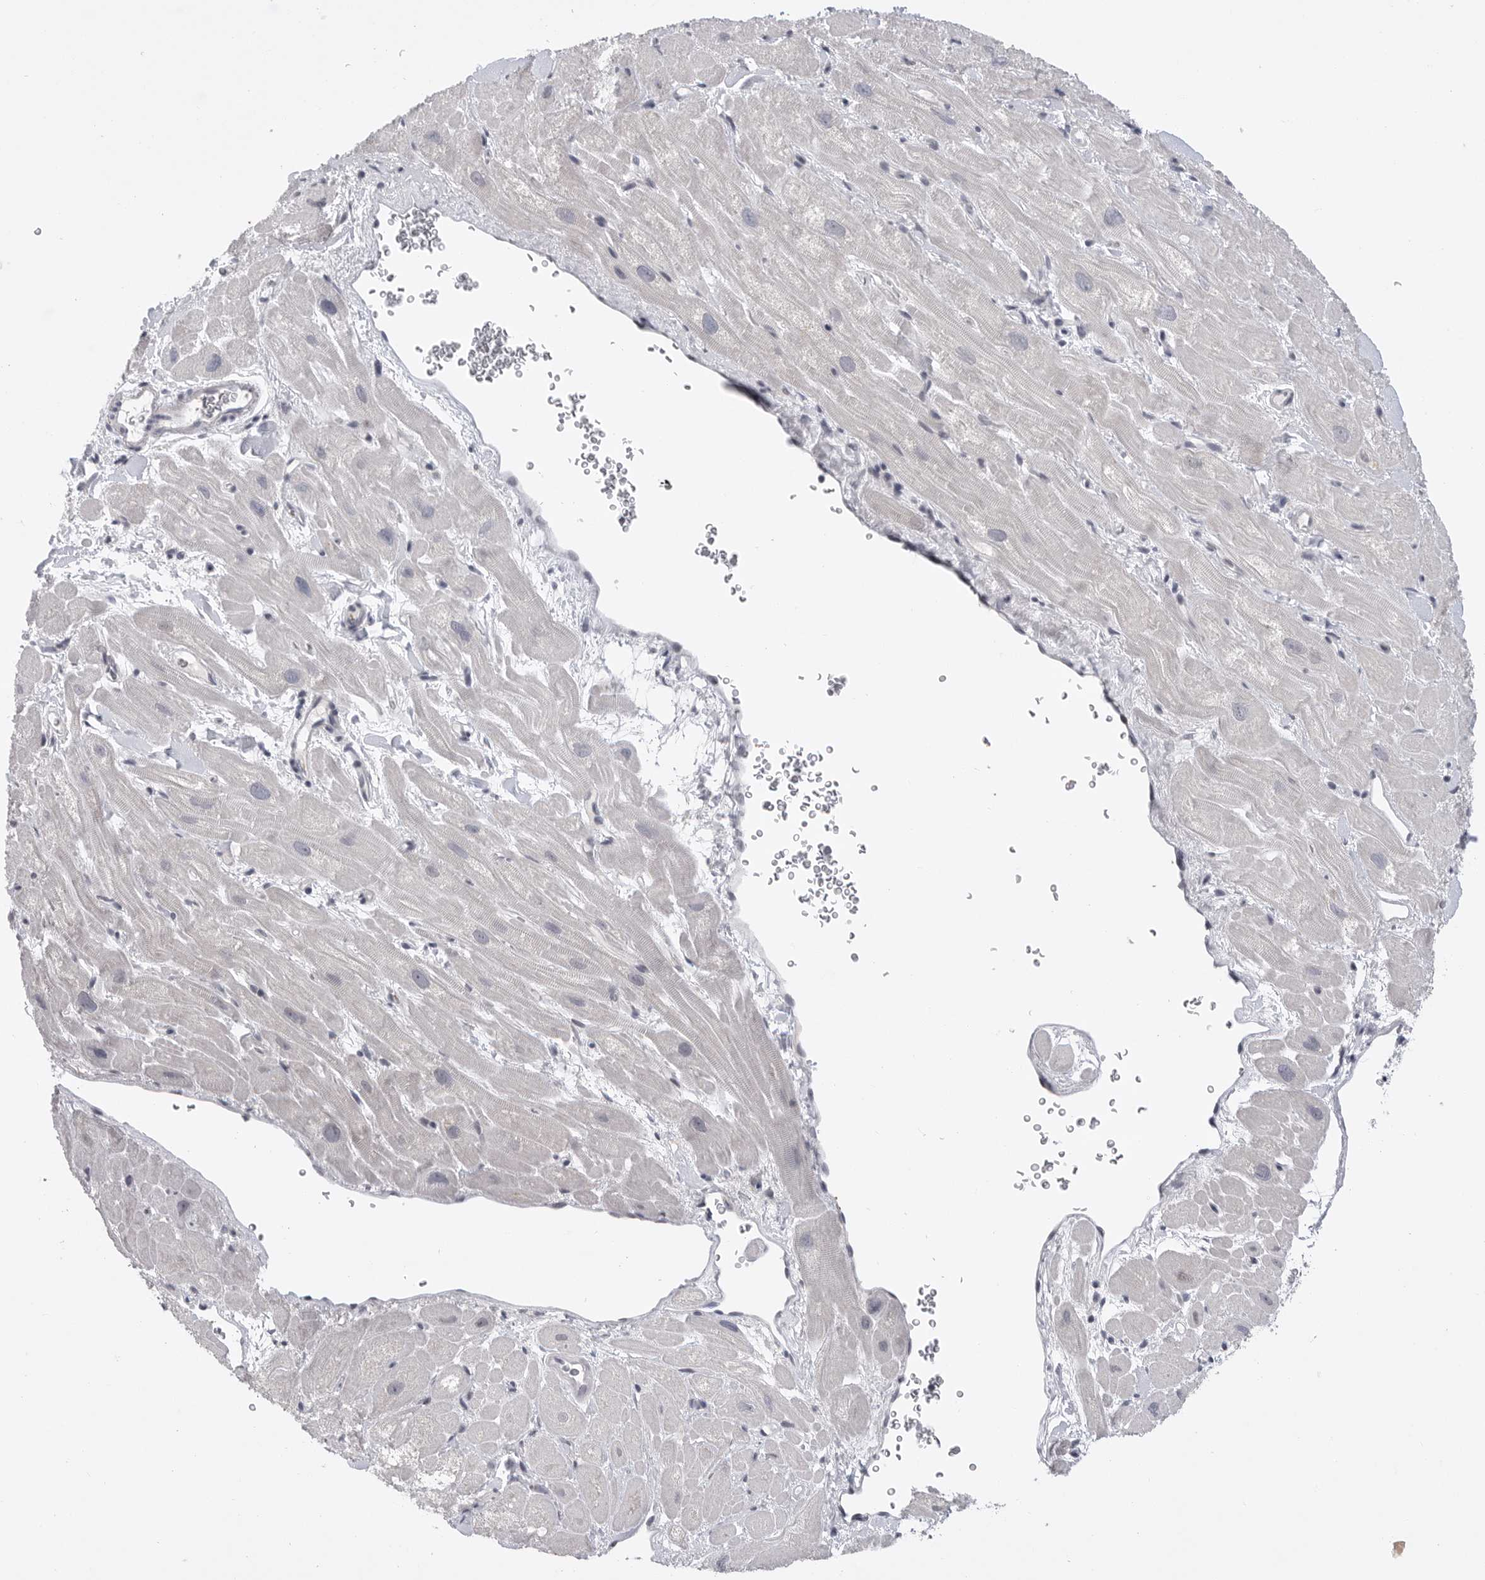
{"staining": {"intensity": "weak", "quantity": "<25%", "location": "cytoplasmic/membranous"}, "tissue": "heart muscle", "cell_type": "Cardiomyocytes", "image_type": "normal", "snomed": [{"axis": "morphology", "description": "Normal tissue, NOS"}, {"axis": "topography", "description": "Heart"}], "caption": "Heart muscle was stained to show a protein in brown. There is no significant positivity in cardiomyocytes. The staining was performed using DAB to visualize the protein expression in brown, while the nuclei were stained in blue with hematoxylin (Magnification: 20x).", "gene": "FBXO43", "patient": {"sex": "male", "age": 49}}